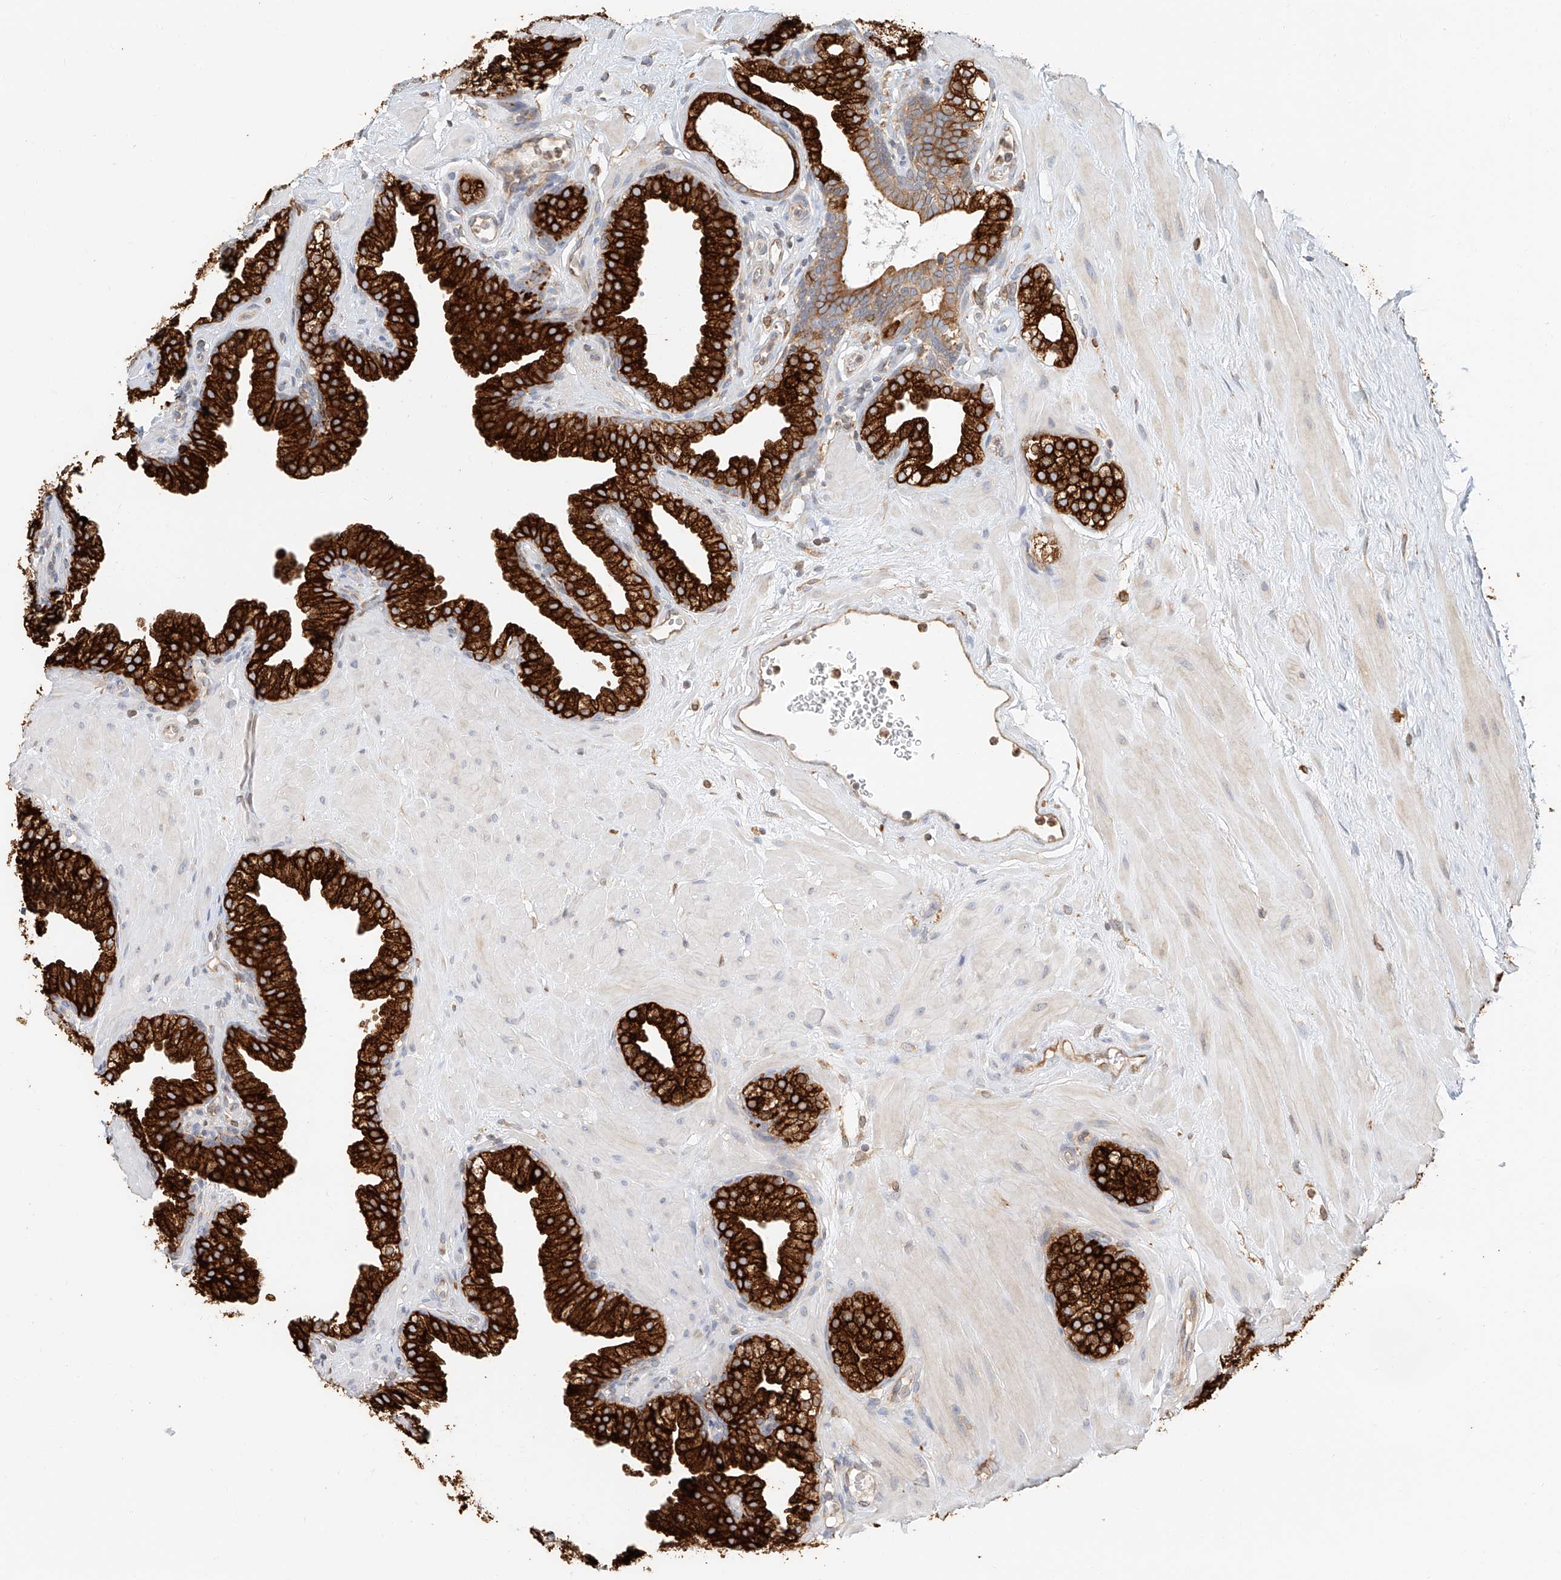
{"staining": {"intensity": "strong", "quantity": ">75%", "location": "cytoplasmic/membranous"}, "tissue": "prostate", "cell_type": "Glandular cells", "image_type": "normal", "snomed": [{"axis": "morphology", "description": "Normal tissue, NOS"}, {"axis": "morphology", "description": "Urothelial carcinoma, Low grade"}, {"axis": "topography", "description": "Urinary bladder"}, {"axis": "topography", "description": "Prostate"}], "caption": "Normal prostate reveals strong cytoplasmic/membranous staining in approximately >75% of glandular cells.", "gene": "DHRS7", "patient": {"sex": "male", "age": 60}}